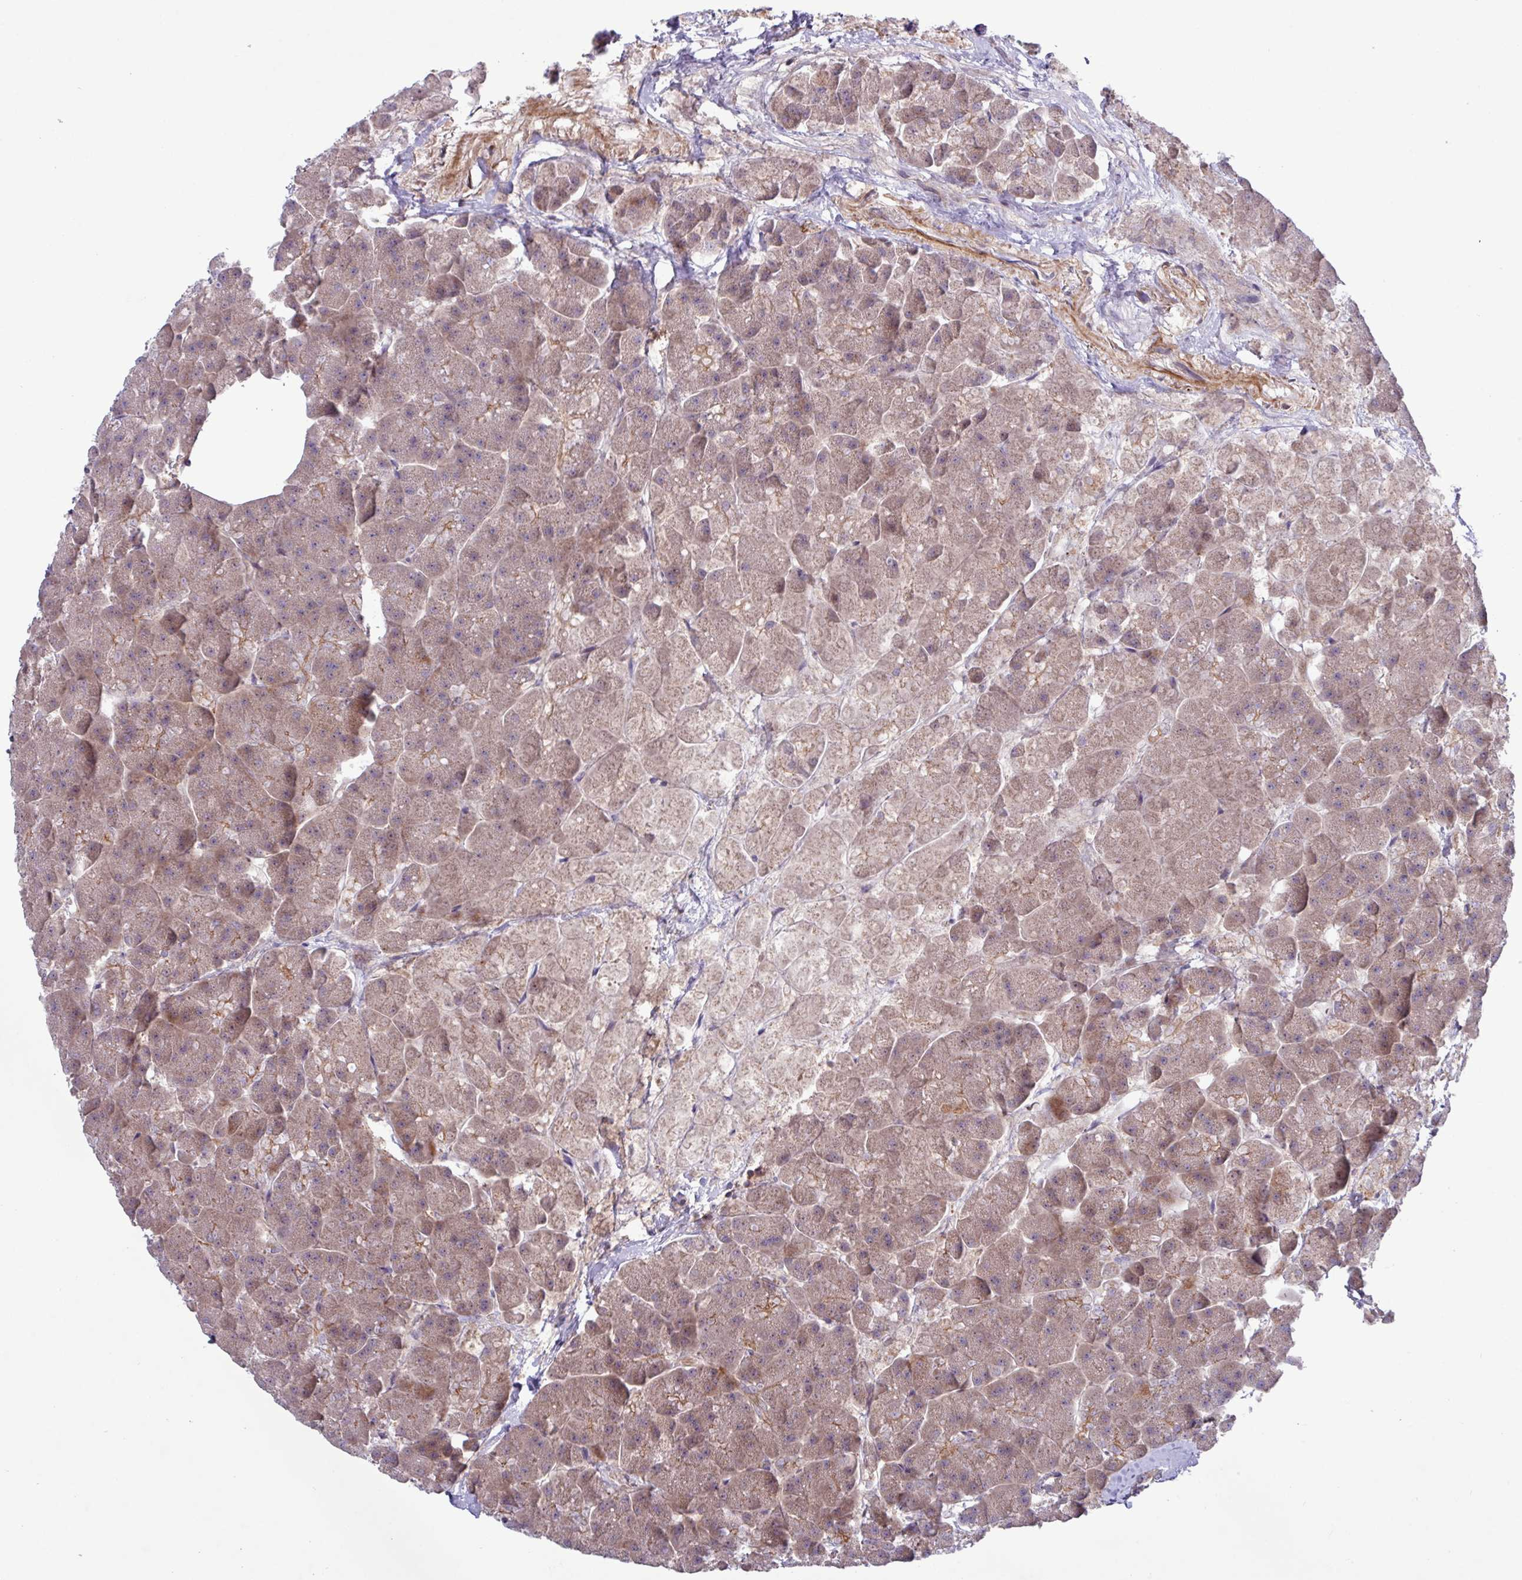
{"staining": {"intensity": "weak", "quantity": "25%-75%", "location": "cytoplasmic/membranous"}, "tissue": "pancreas", "cell_type": "Exocrine glandular cells", "image_type": "normal", "snomed": [{"axis": "morphology", "description": "Normal tissue, NOS"}, {"axis": "topography", "description": "Pancreas"}, {"axis": "topography", "description": "Peripheral nerve tissue"}], "caption": "IHC of benign pancreas shows low levels of weak cytoplasmic/membranous staining in about 25%-75% of exocrine glandular cells.", "gene": "TNFSF12", "patient": {"sex": "male", "age": 54}}